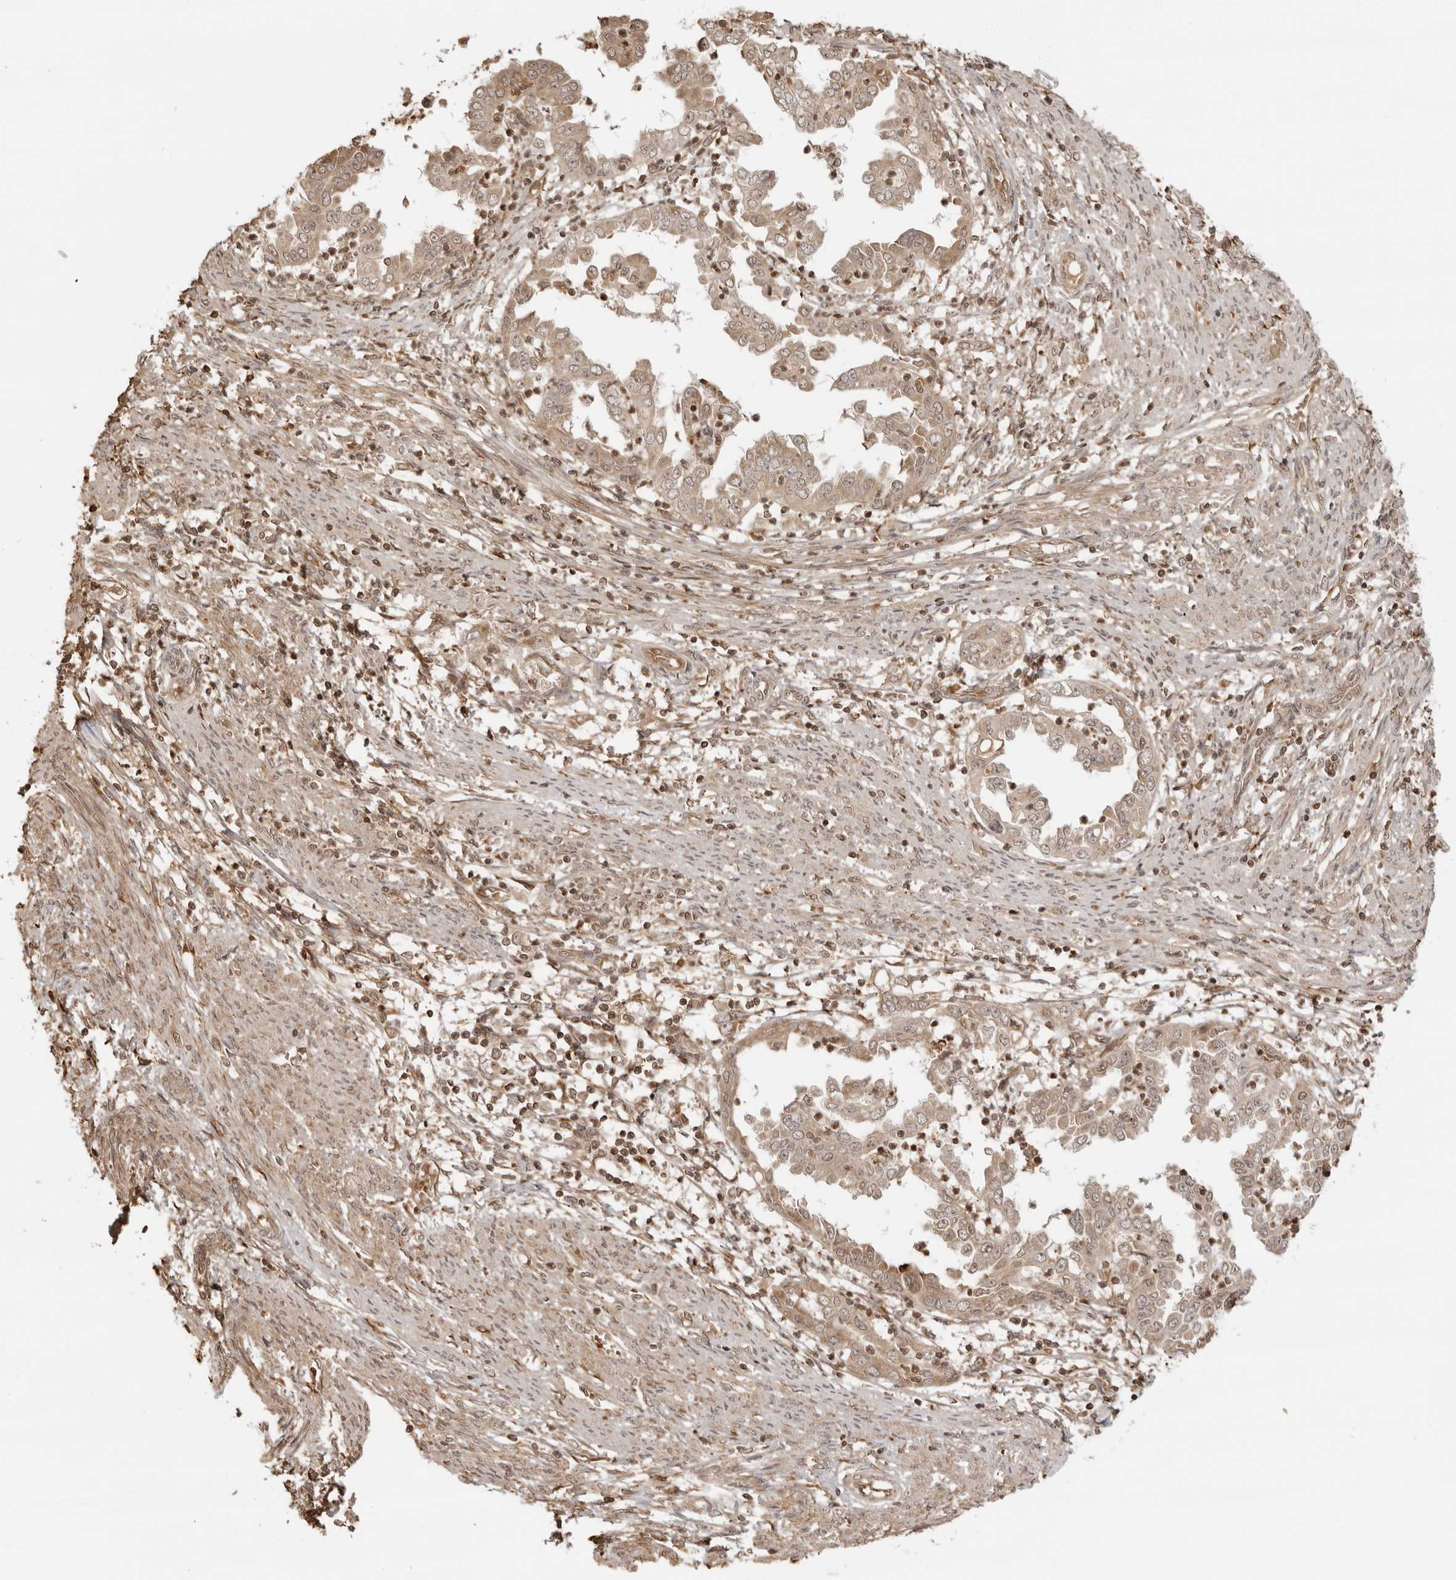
{"staining": {"intensity": "weak", "quantity": ">75%", "location": "cytoplasmic/membranous,nuclear"}, "tissue": "endometrial cancer", "cell_type": "Tumor cells", "image_type": "cancer", "snomed": [{"axis": "morphology", "description": "Adenocarcinoma, NOS"}, {"axis": "topography", "description": "Endometrium"}], "caption": "Immunohistochemical staining of endometrial cancer (adenocarcinoma) reveals weak cytoplasmic/membranous and nuclear protein positivity in approximately >75% of tumor cells.", "gene": "IKBKE", "patient": {"sex": "female", "age": 85}}